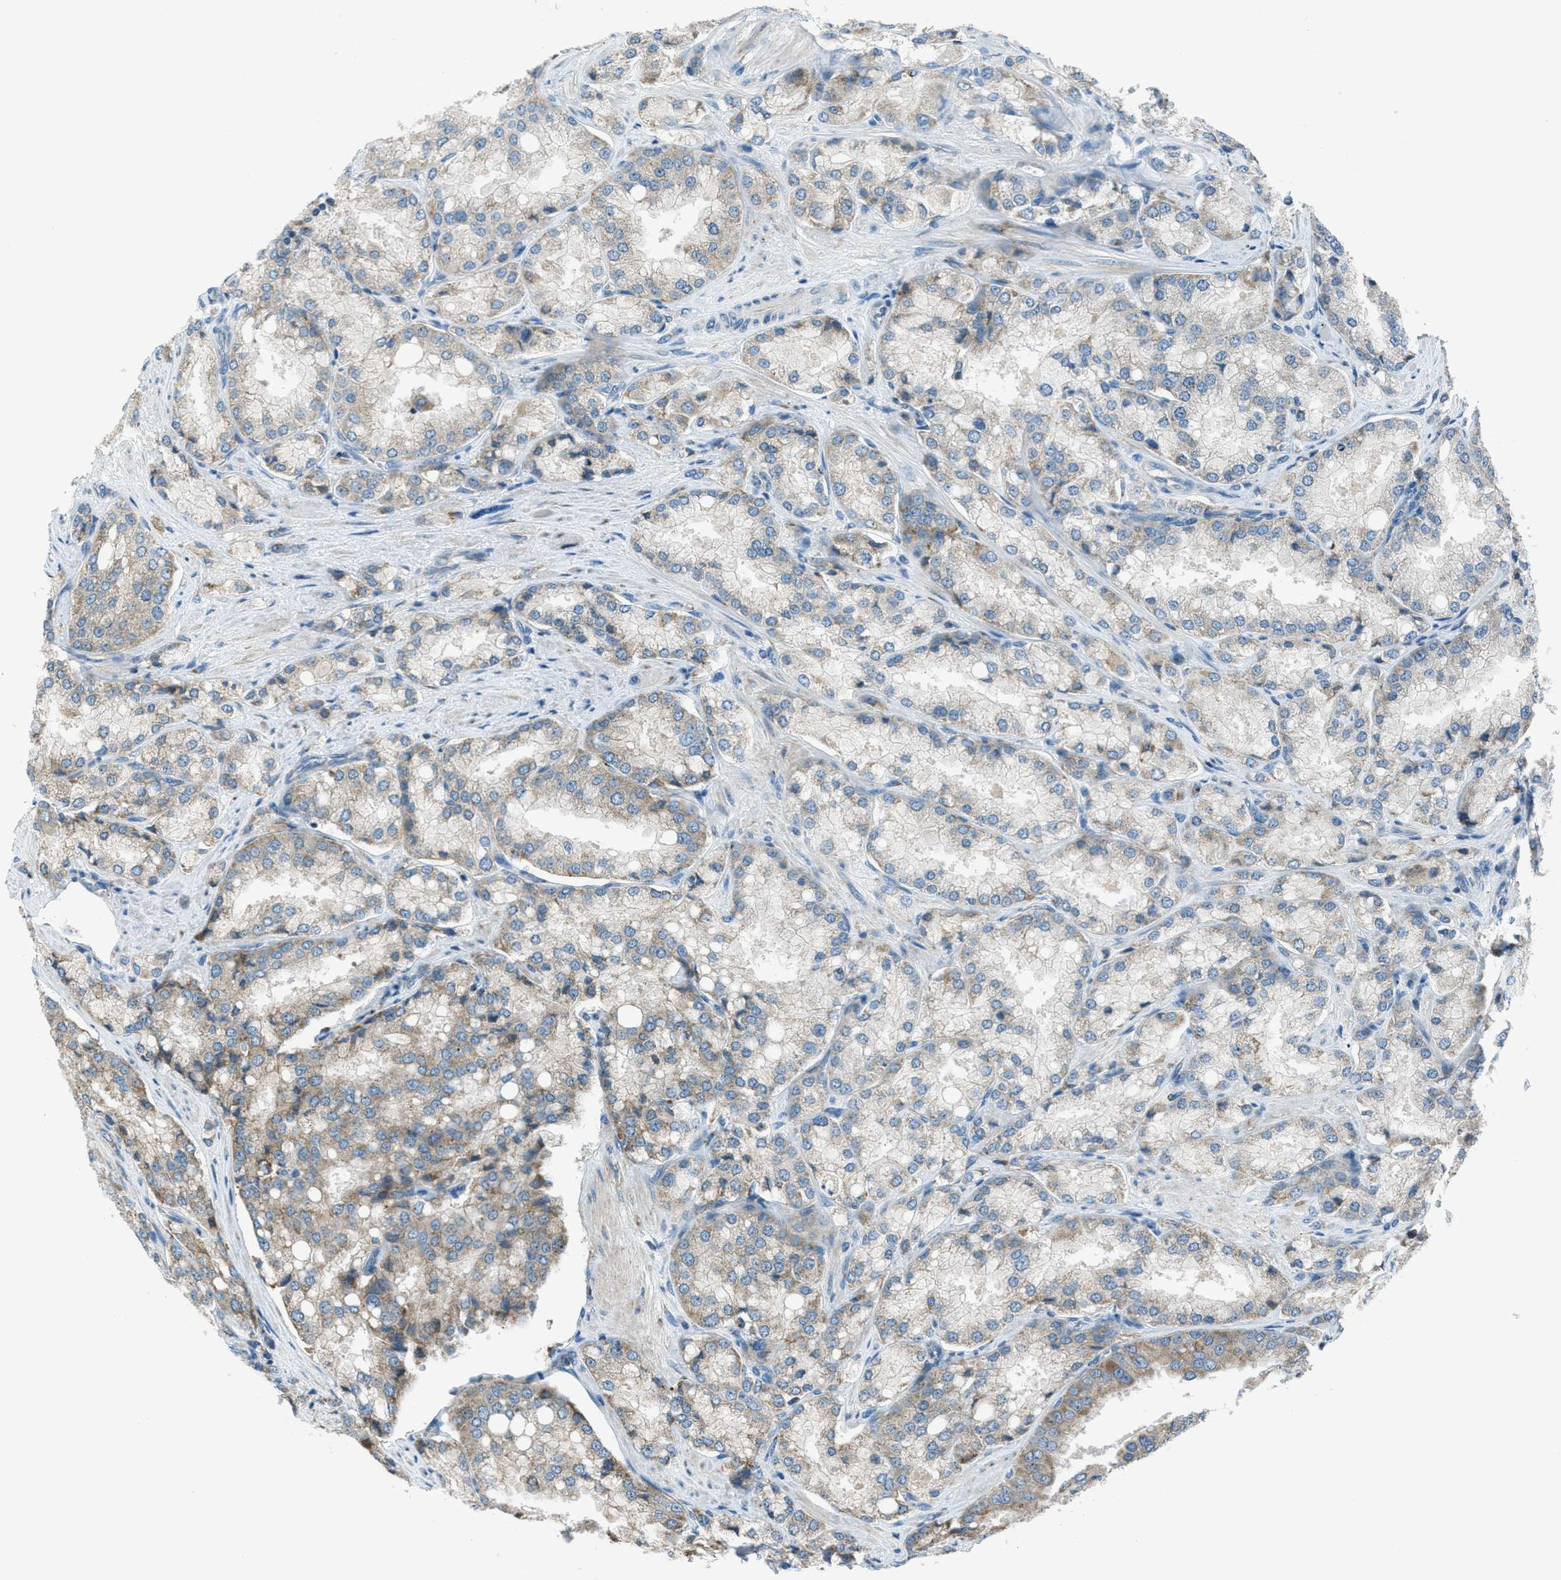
{"staining": {"intensity": "weak", "quantity": "25%-75%", "location": "cytoplasmic/membranous"}, "tissue": "prostate cancer", "cell_type": "Tumor cells", "image_type": "cancer", "snomed": [{"axis": "morphology", "description": "Adenocarcinoma, High grade"}, {"axis": "topography", "description": "Prostate"}], "caption": "High-magnification brightfield microscopy of high-grade adenocarcinoma (prostate) stained with DAB (brown) and counterstained with hematoxylin (blue). tumor cells exhibit weak cytoplasmic/membranous positivity is present in approximately25%-75% of cells. (DAB (3,3'-diaminobenzidine) IHC, brown staining for protein, blue staining for nuclei).", "gene": "BCKDK", "patient": {"sex": "male", "age": 50}}